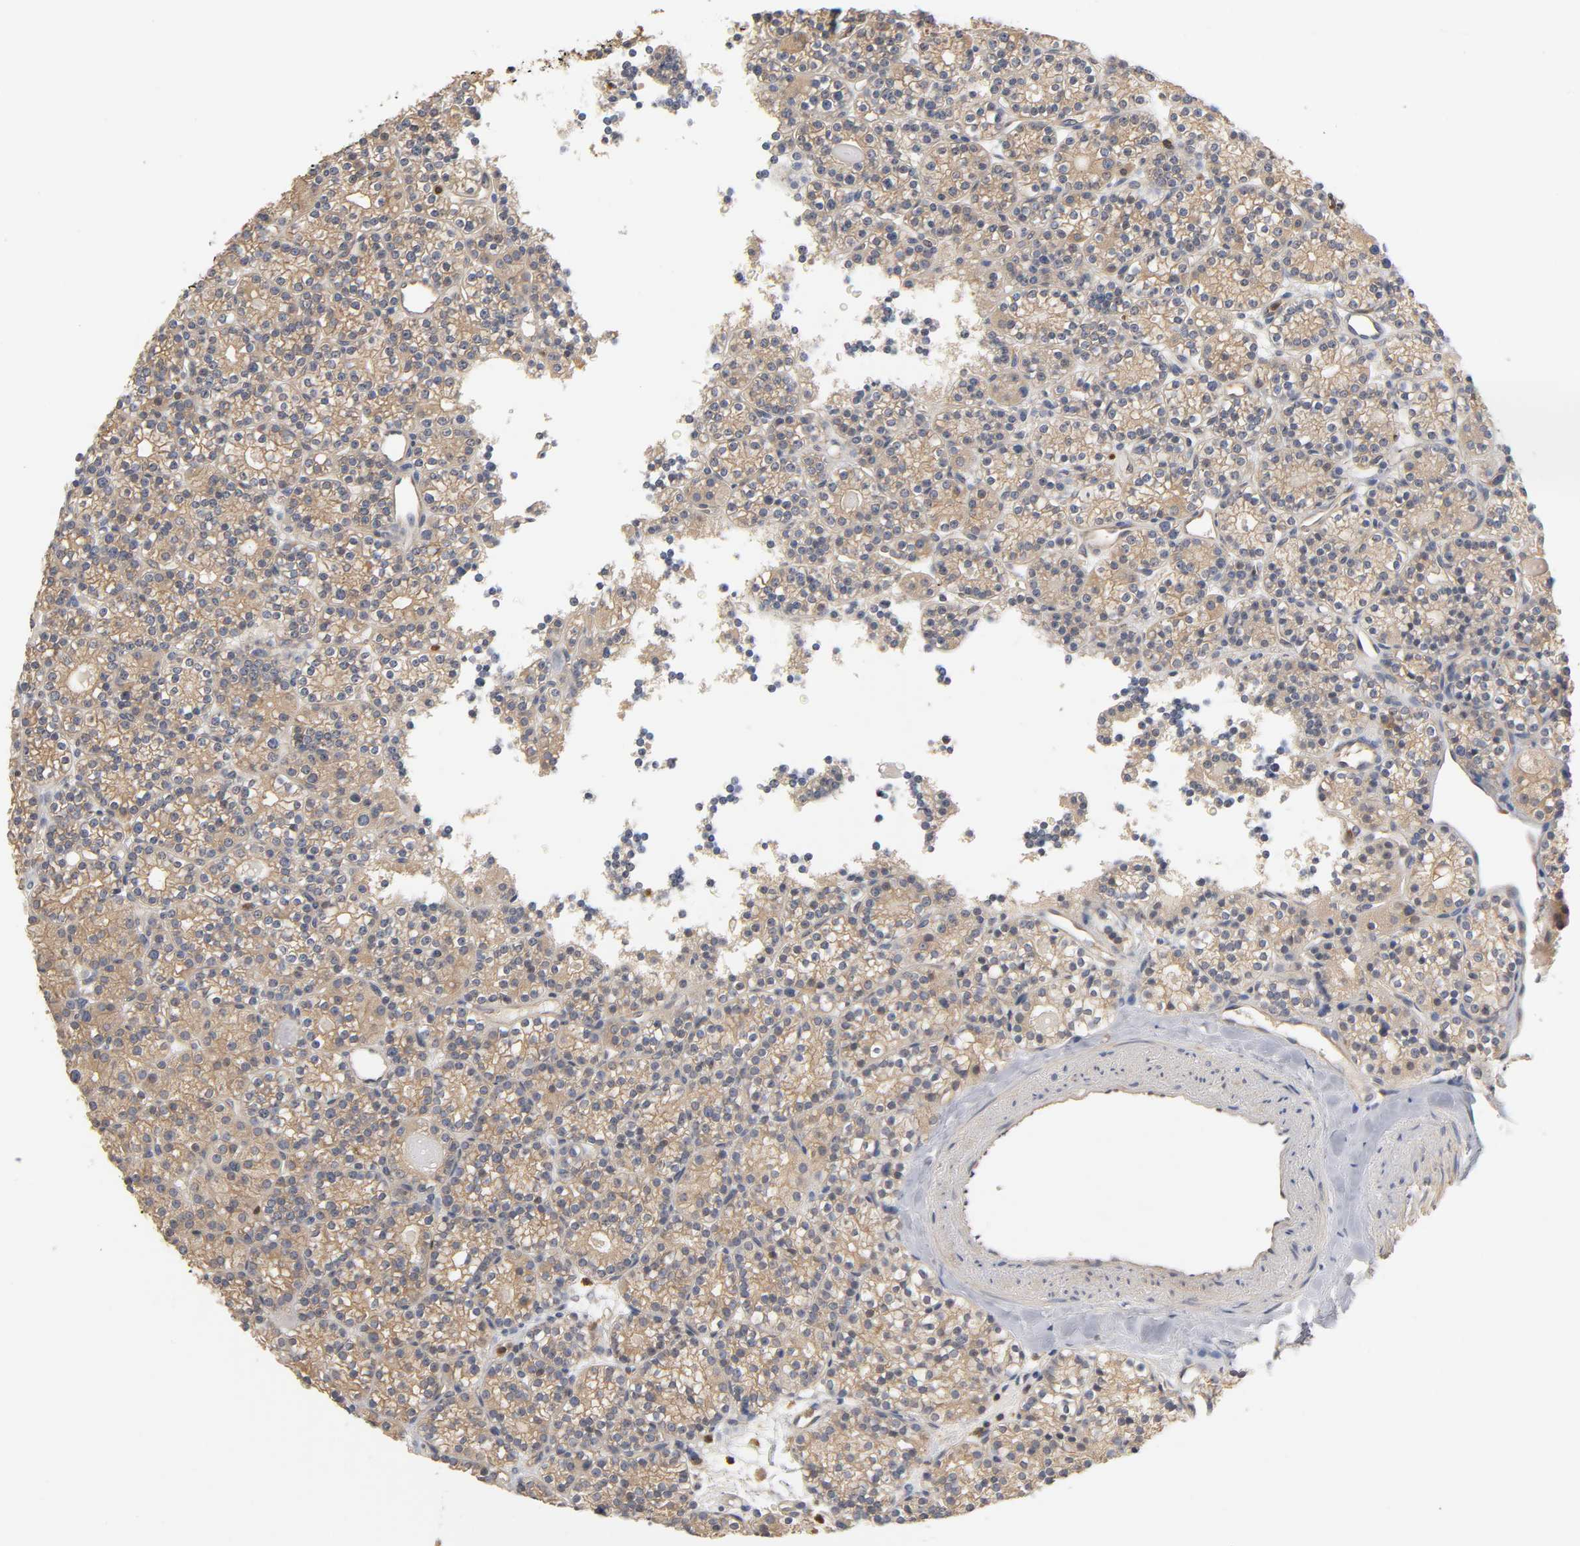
{"staining": {"intensity": "moderate", "quantity": ">75%", "location": "cytoplasmic/membranous"}, "tissue": "parathyroid gland", "cell_type": "Glandular cells", "image_type": "normal", "snomed": [{"axis": "morphology", "description": "Normal tissue, NOS"}, {"axis": "topography", "description": "Parathyroid gland"}], "caption": "High-power microscopy captured an immunohistochemistry micrograph of benign parathyroid gland, revealing moderate cytoplasmic/membranous staining in about >75% of glandular cells. (DAB (3,3'-diaminobenzidine) = brown stain, brightfield microscopy at high magnification).", "gene": "ACTR2", "patient": {"sex": "female", "age": 64}}